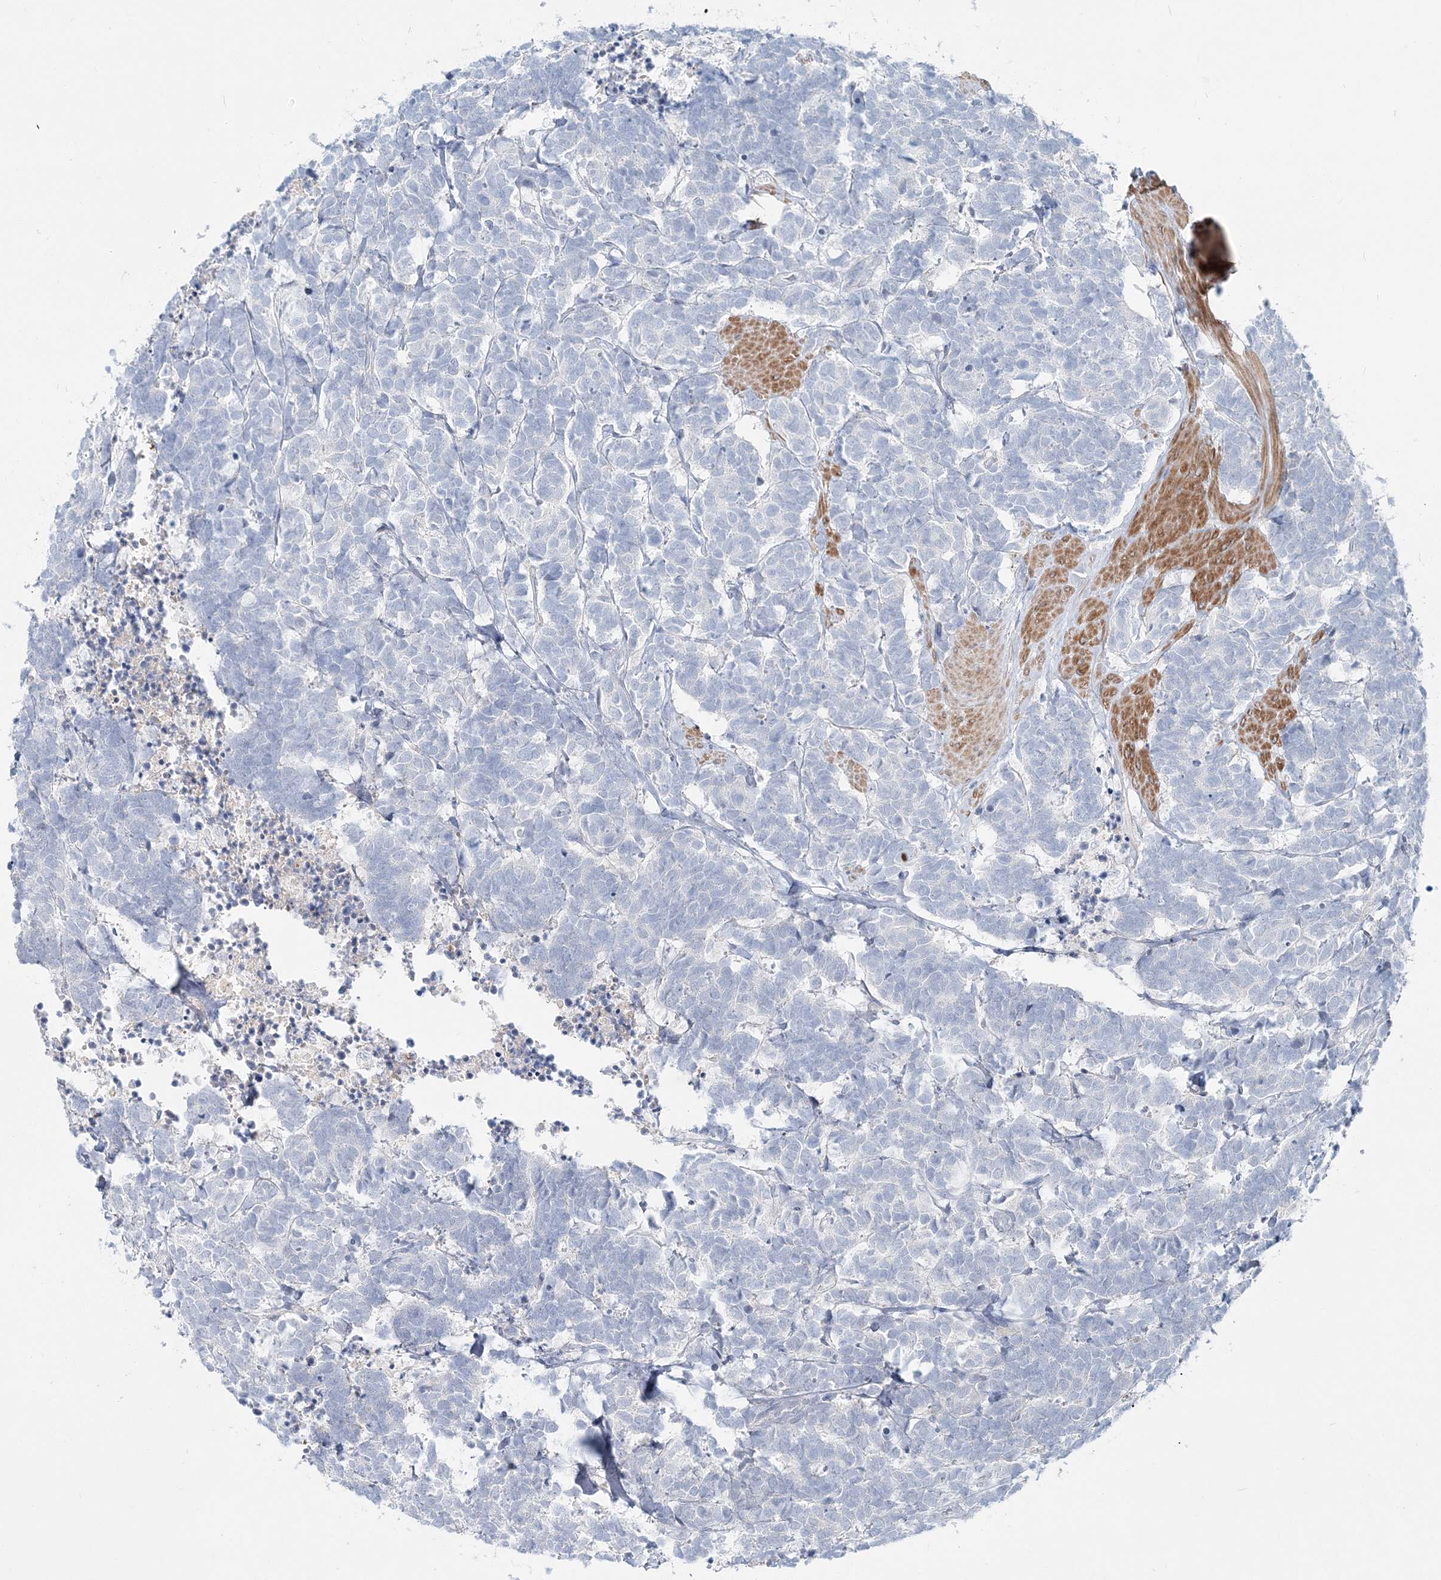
{"staining": {"intensity": "negative", "quantity": "none", "location": "none"}, "tissue": "carcinoid", "cell_type": "Tumor cells", "image_type": "cancer", "snomed": [{"axis": "morphology", "description": "Carcinoma, NOS"}, {"axis": "morphology", "description": "Carcinoid, malignant, NOS"}, {"axis": "topography", "description": "Urinary bladder"}], "caption": "Tumor cells show no significant protein expression in carcinoid.", "gene": "DNAH5", "patient": {"sex": "male", "age": 57}}